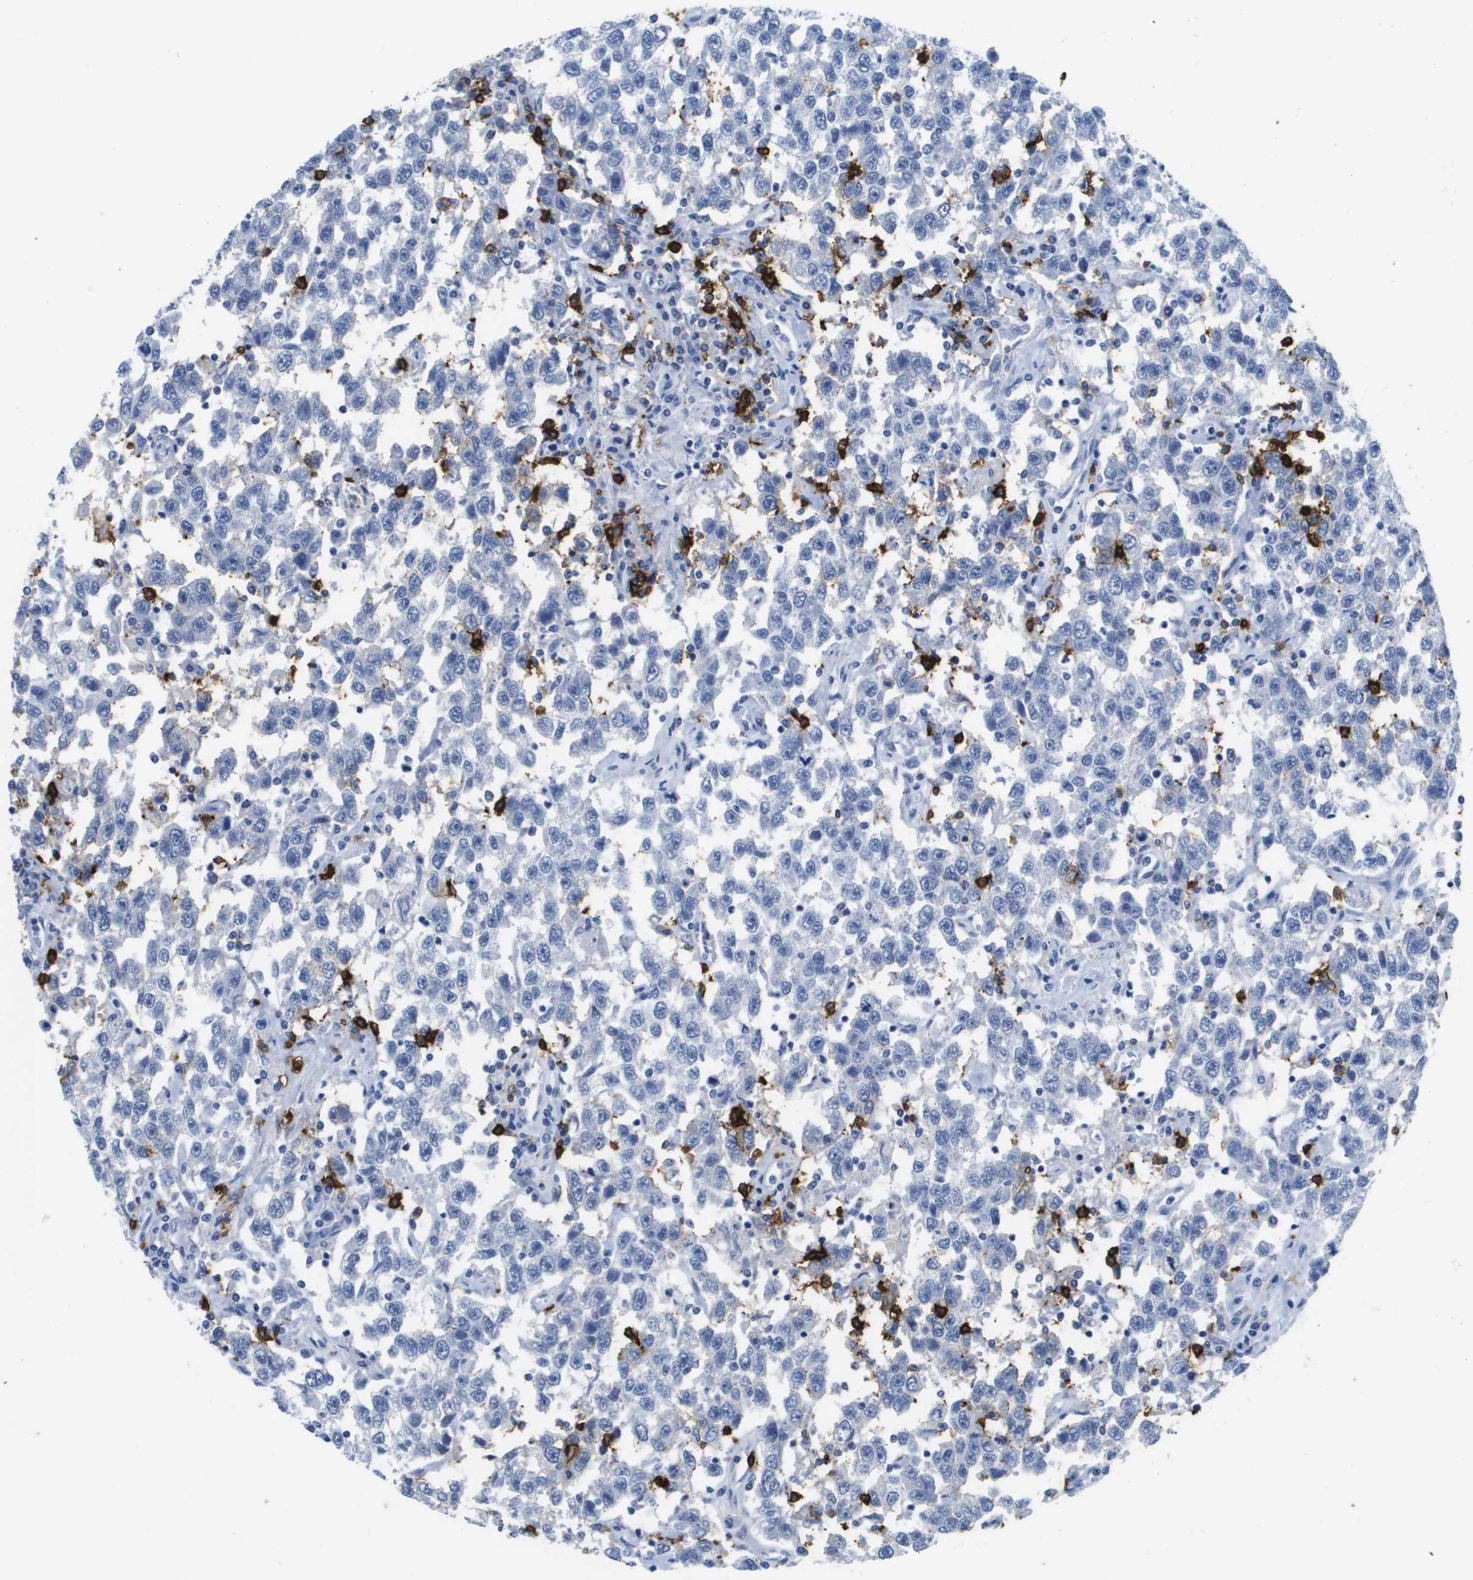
{"staining": {"intensity": "negative", "quantity": "none", "location": "none"}, "tissue": "testis cancer", "cell_type": "Tumor cells", "image_type": "cancer", "snomed": [{"axis": "morphology", "description": "Seminoma, NOS"}, {"axis": "topography", "description": "Testis"}], "caption": "Immunohistochemical staining of seminoma (testis) displays no significant positivity in tumor cells.", "gene": "MS4A1", "patient": {"sex": "male", "age": 41}}